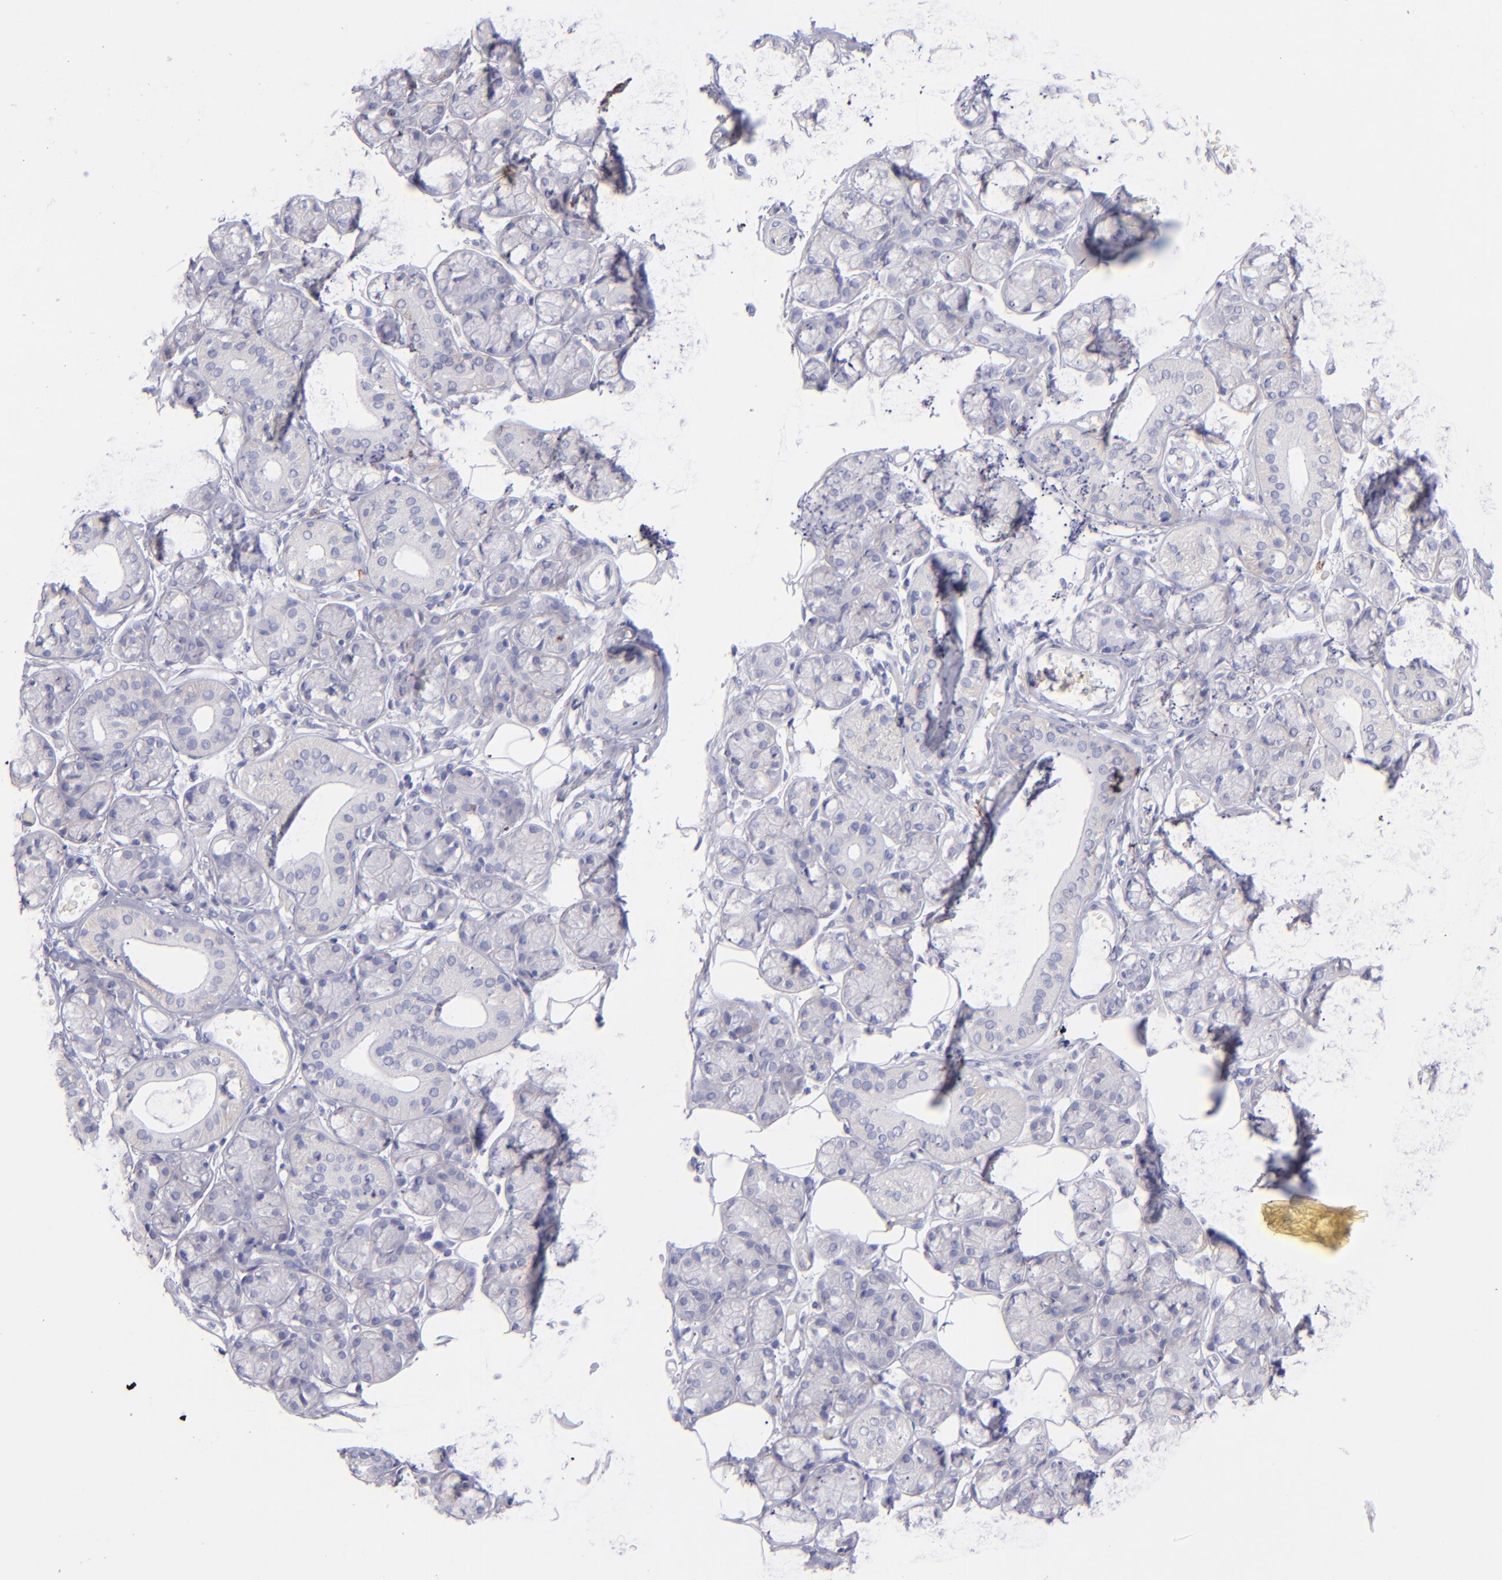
{"staining": {"intensity": "negative", "quantity": "none", "location": "none"}, "tissue": "salivary gland", "cell_type": "Glandular cells", "image_type": "normal", "snomed": [{"axis": "morphology", "description": "Normal tissue, NOS"}, {"axis": "topography", "description": "Salivary gland"}], "caption": "High power microscopy histopathology image of an immunohistochemistry (IHC) histopathology image of unremarkable salivary gland, revealing no significant expression in glandular cells. (Immunohistochemistry (ihc), brightfield microscopy, high magnification).", "gene": "CD82", "patient": {"sex": "male", "age": 54}}